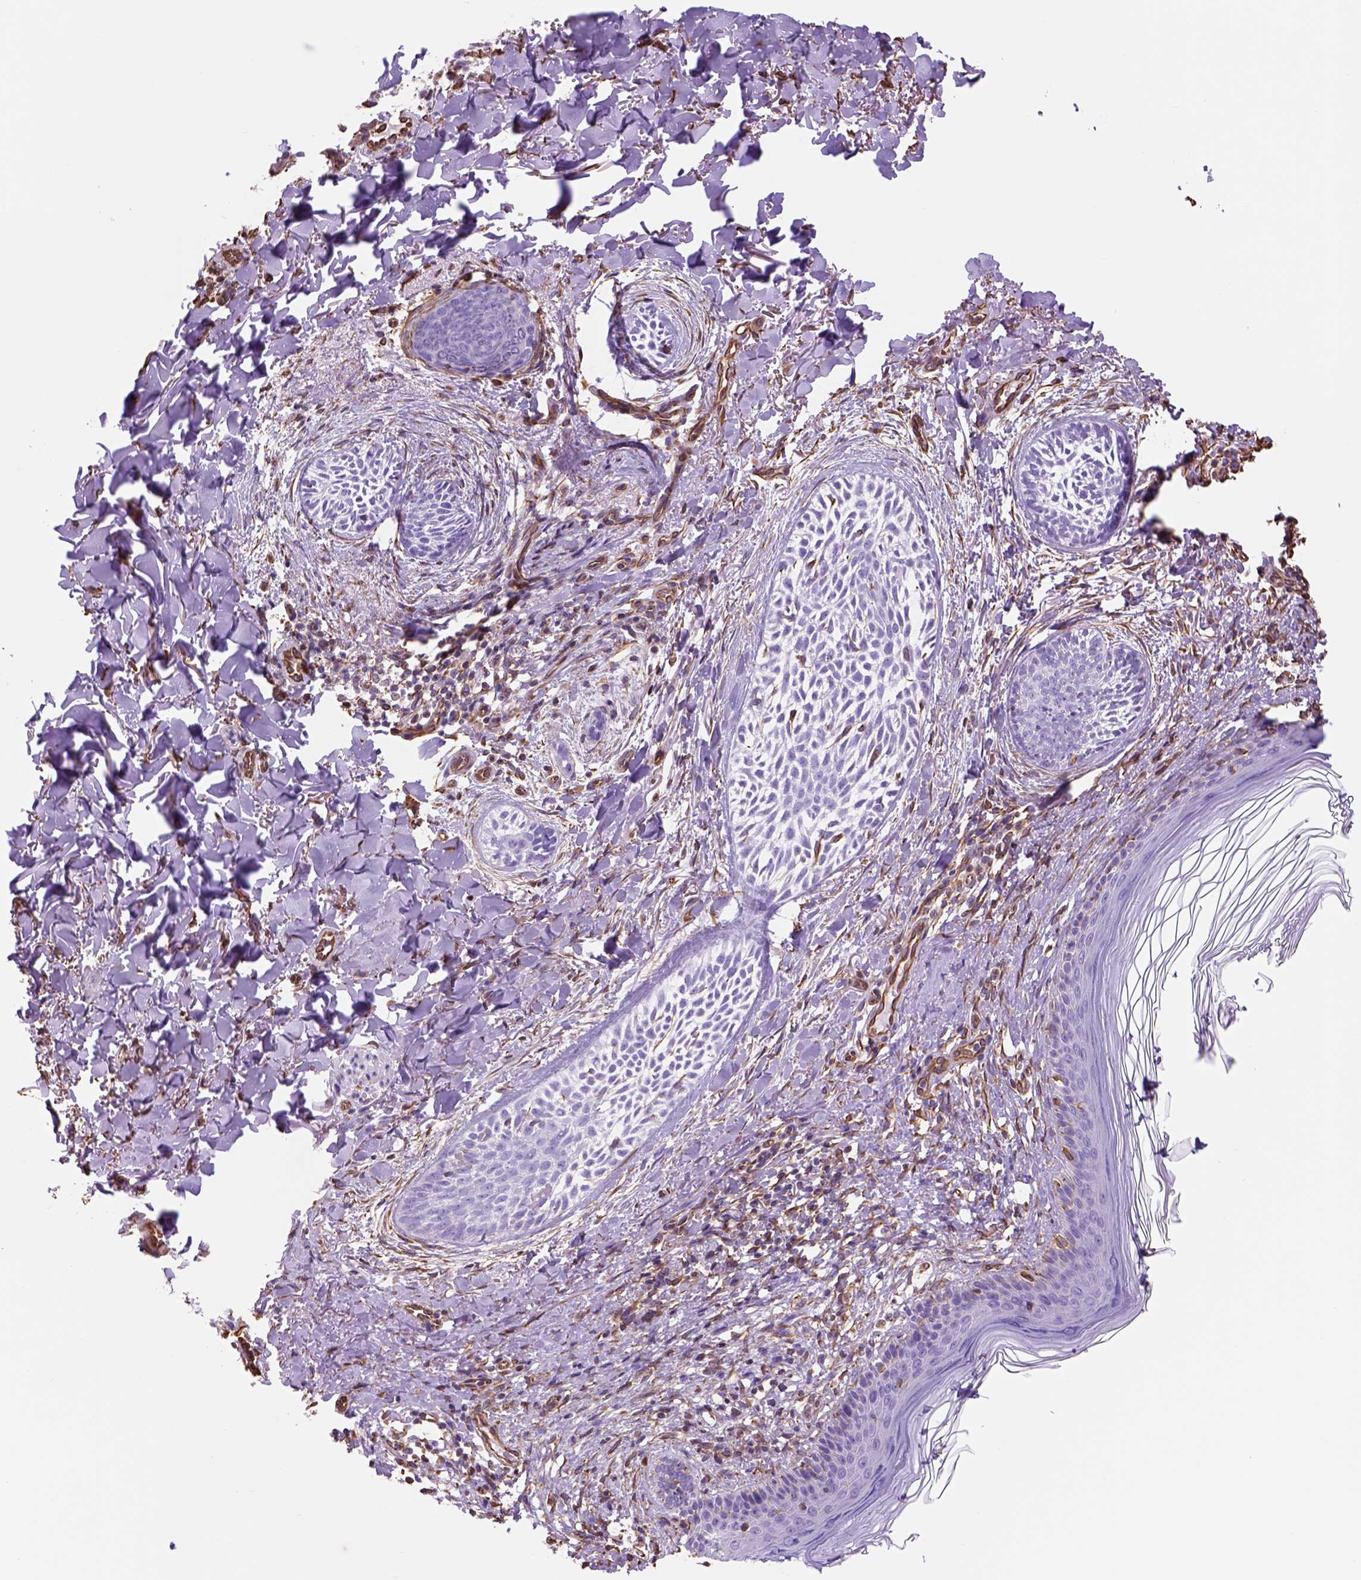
{"staining": {"intensity": "negative", "quantity": "none", "location": "none"}, "tissue": "skin cancer", "cell_type": "Tumor cells", "image_type": "cancer", "snomed": [{"axis": "morphology", "description": "Basal cell carcinoma"}, {"axis": "topography", "description": "Skin"}], "caption": "The immunohistochemistry (IHC) histopathology image has no significant expression in tumor cells of skin cancer tissue. The staining was performed using DAB (3,3'-diaminobenzidine) to visualize the protein expression in brown, while the nuclei were stained in blue with hematoxylin (Magnification: 20x).", "gene": "ZZZ3", "patient": {"sex": "female", "age": 68}}